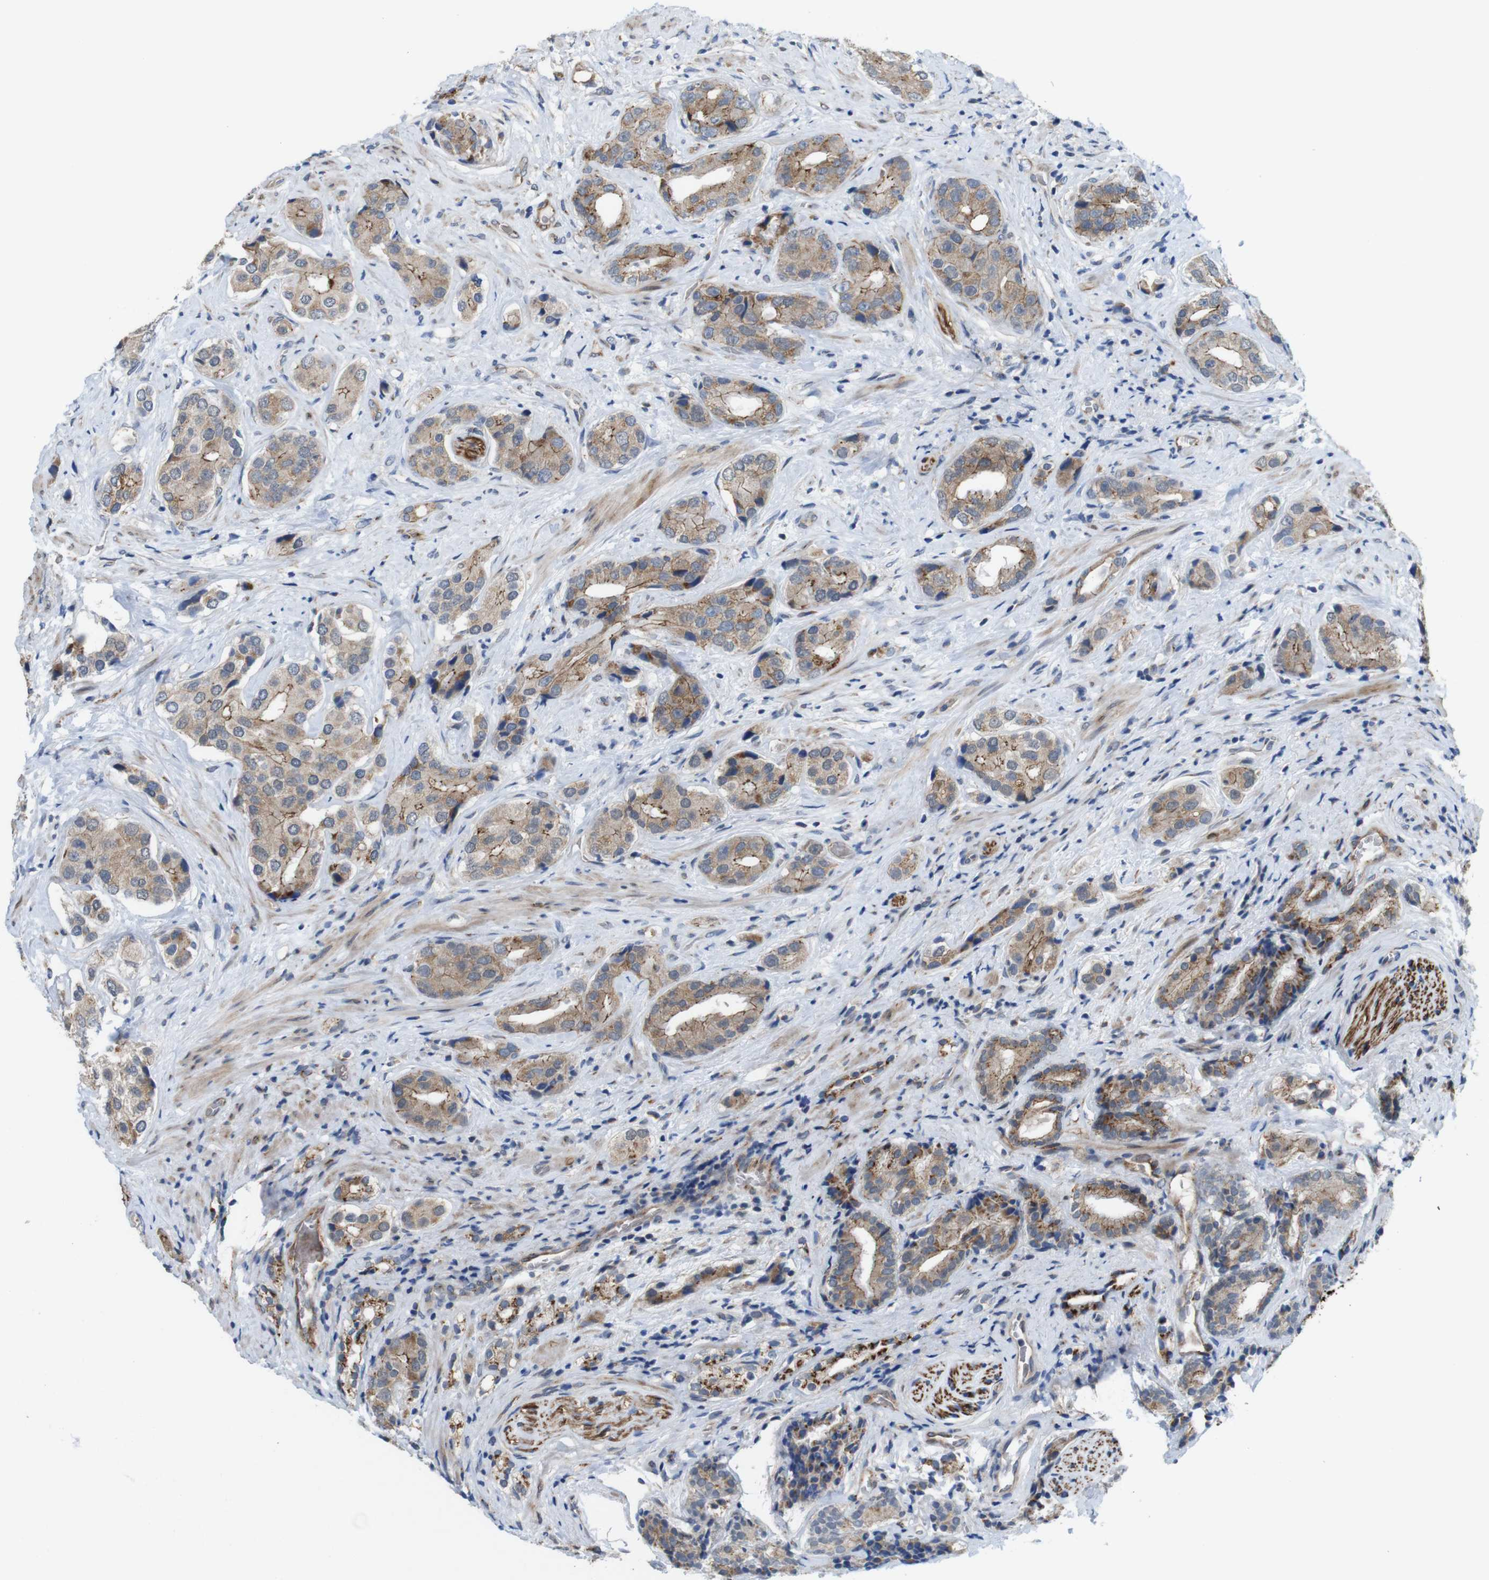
{"staining": {"intensity": "moderate", "quantity": ">75%", "location": "cytoplasmic/membranous"}, "tissue": "prostate cancer", "cell_type": "Tumor cells", "image_type": "cancer", "snomed": [{"axis": "morphology", "description": "Adenocarcinoma, High grade"}, {"axis": "topography", "description": "Prostate"}], "caption": "There is medium levels of moderate cytoplasmic/membranous staining in tumor cells of prostate cancer, as demonstrated by immunohistochemical staining (brown color).", "gene": "EFCAB14", "patient": {"sex": "male", "age": 71}}